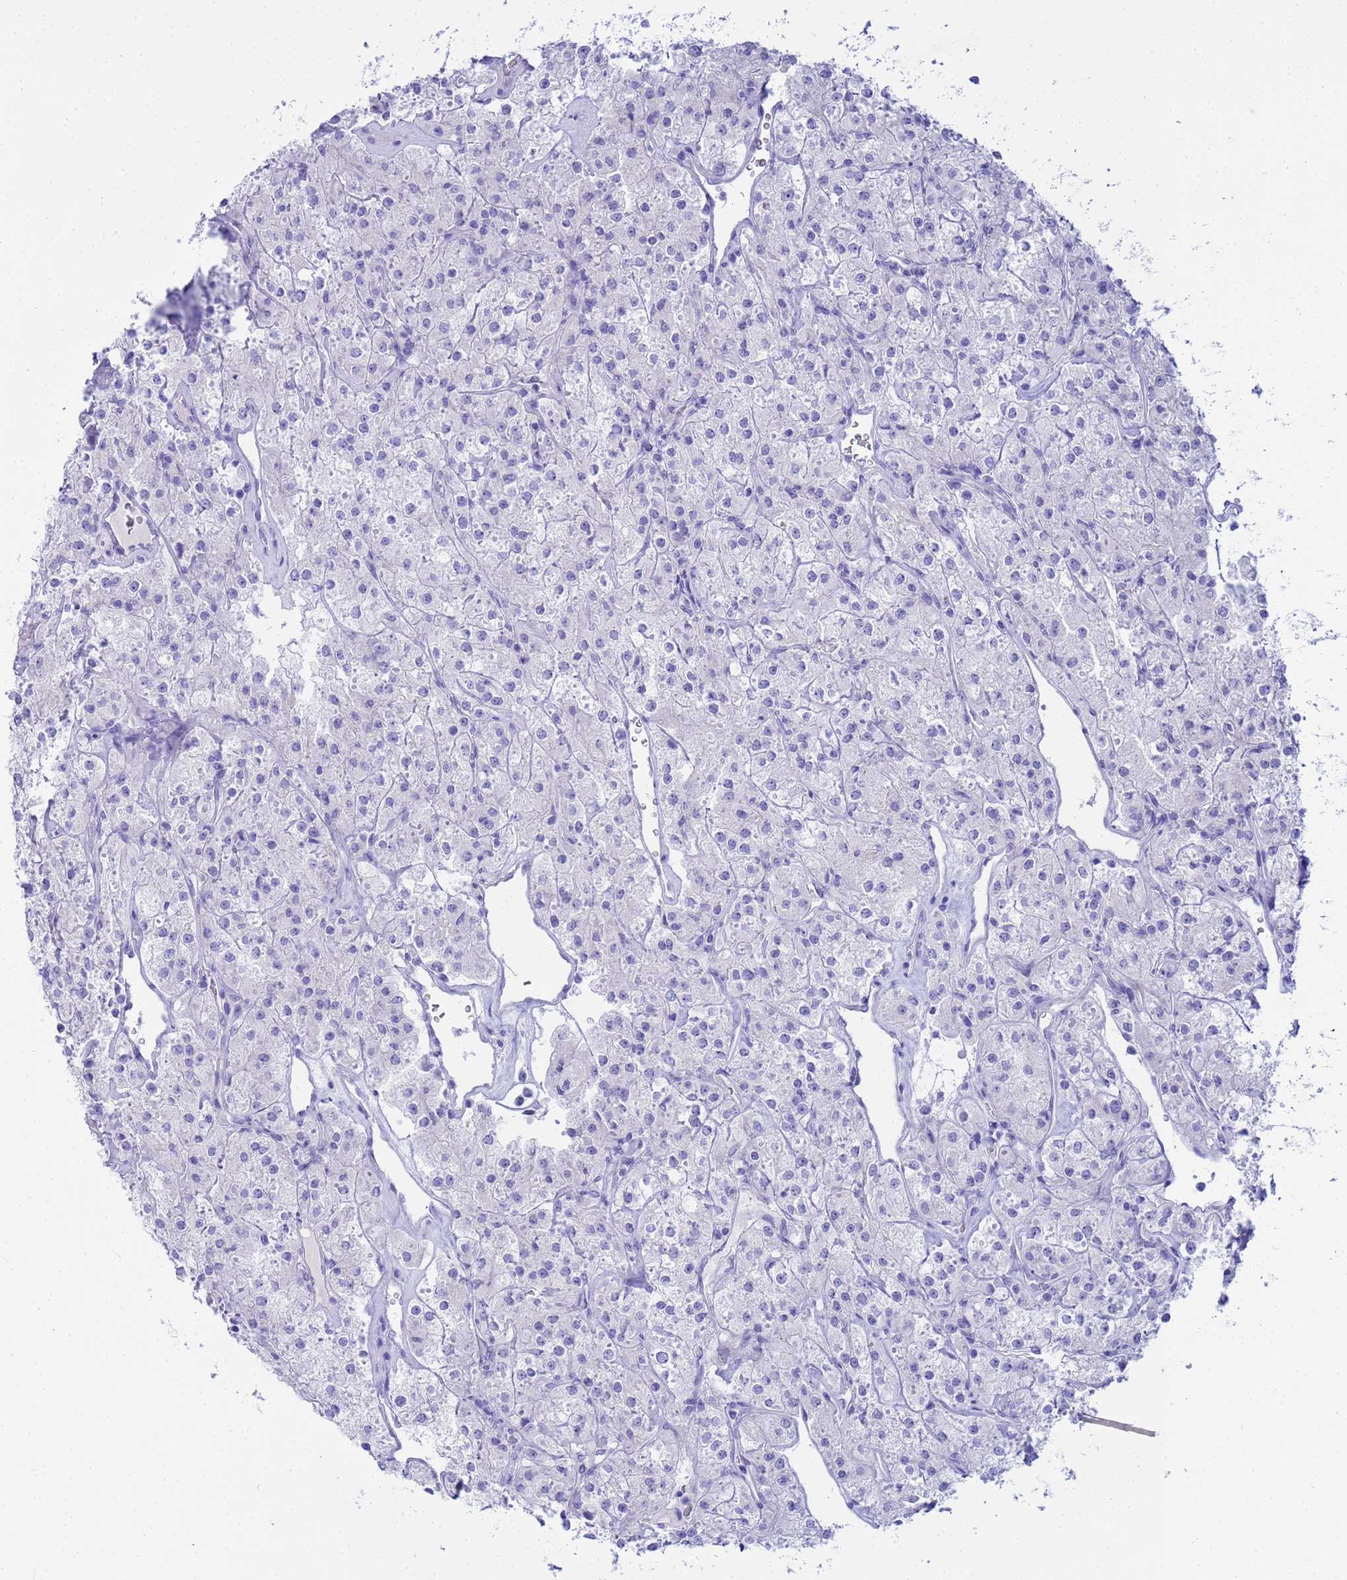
{"staining": {"intensity": "negative", "quantity": "none", "location": "none"}, "tissue": "renal cancer", "cell_type": "Tumor cells", "image_type": "cancer", "snomed": [{"axis": "morphology", "description": "Adenocarcinoma, NOS"}, {"axis": "topography", "description": "Kidney"}], "caption": "A histopathology image of adenocarcinoma (renal) stained for a protein exhibits no brown staining in tumor cells. (DAB (3,3'-diaminobenzidine) immunohistochemistry visualized using brightfield microscopy, high magnification).", "gene": "AQP12A", "patient": {"sex": "male", "age": 77}}